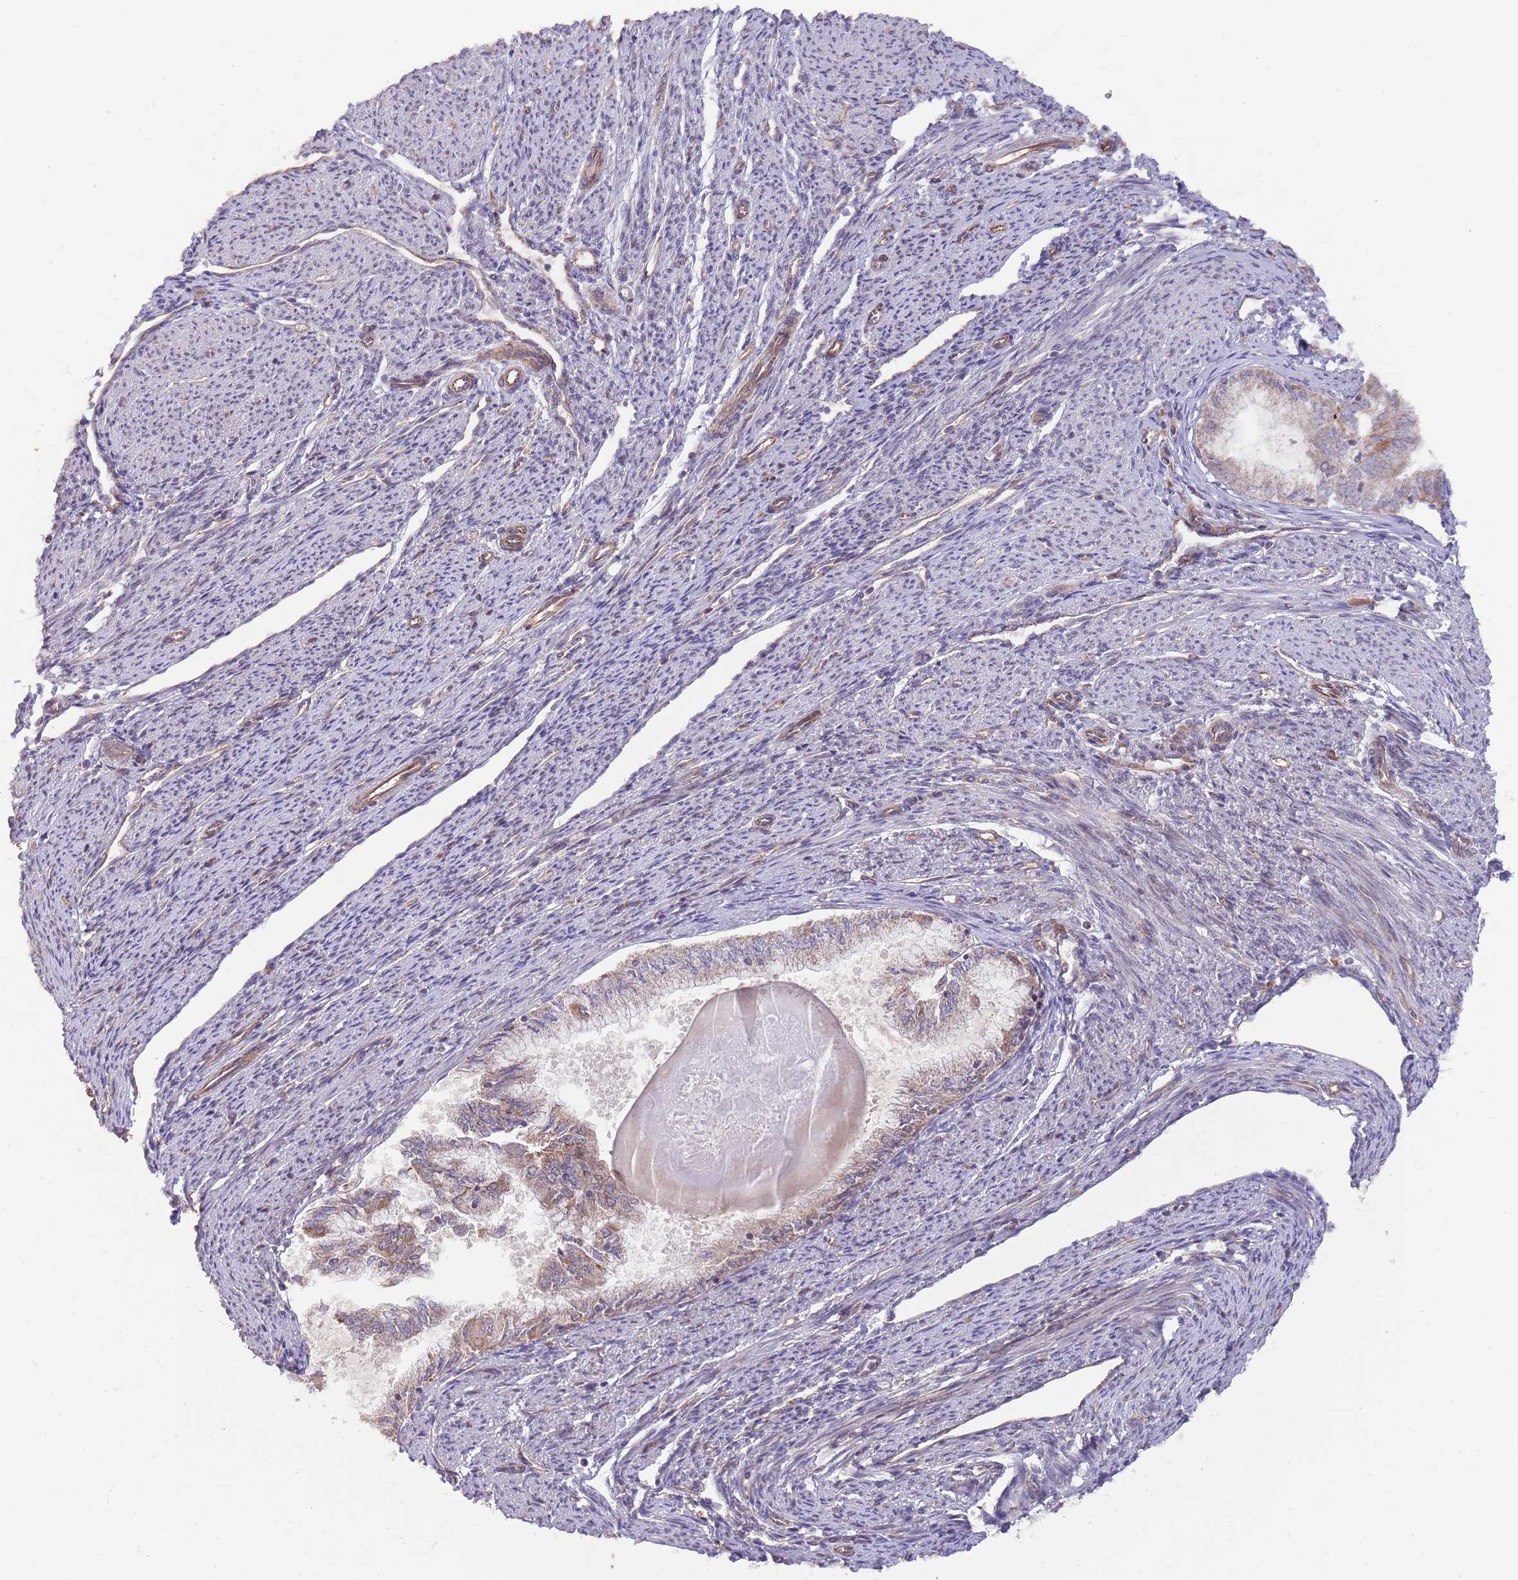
{"staining": {"intensity": "weak", "quantity": "25%-75%", "location": "cytoplasmic/membranous"}, "tissue": "endometrial cancer", "cell_type": "Tumor cells", "image_type": "cancer", "snomed": [{"axis": "morphology", "description": "Adenocarcinoma, NOS"}, {"axis": "topography", "description": "Endometrium"}], "caption": "Endometrial cancer stained with a brown dye exhibits weak cytoplasmic/membranous positive expression in approximately 25%-75% of tumor cells.", "gene": "CHD9", "patient": {"sex": "female", "age": 79}}